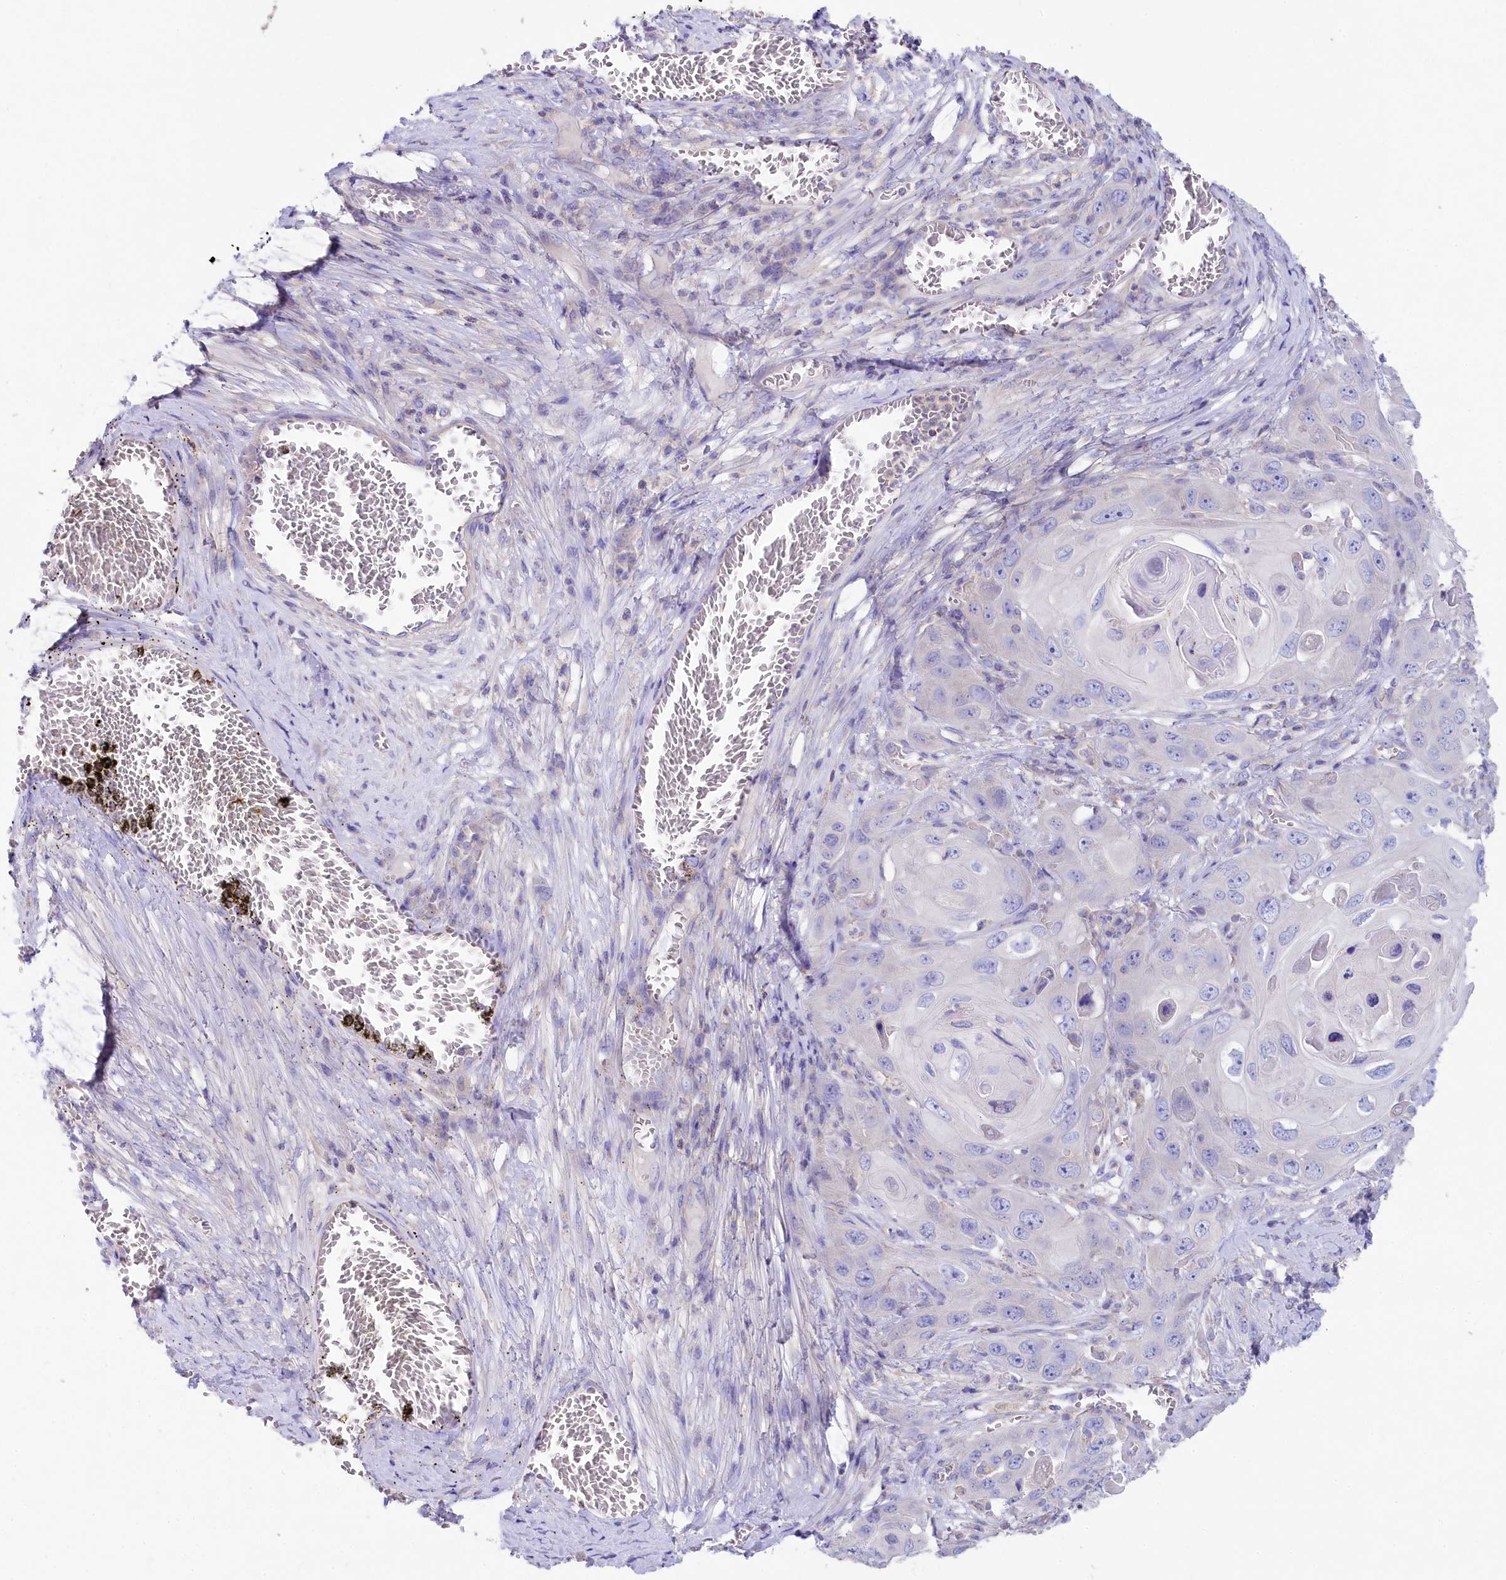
{"staining": {"intensity": "negative", "quantity": "none", "location": "none"}, "tissue": "skin cancer", "cell_type": "Tumor cells", "image_type": "cancer", "snomed": [{"axis": "morphology", "description": "Squamous cell carcinoma, NOS"}, {"axis": "topography", "description": "Skin"}], "caption": "Tumor cells show no significant protein positivity in skin squamous cell carcinoma.", "gene": "VPS26B", "patient": {"sex": "male", "age": 55}}